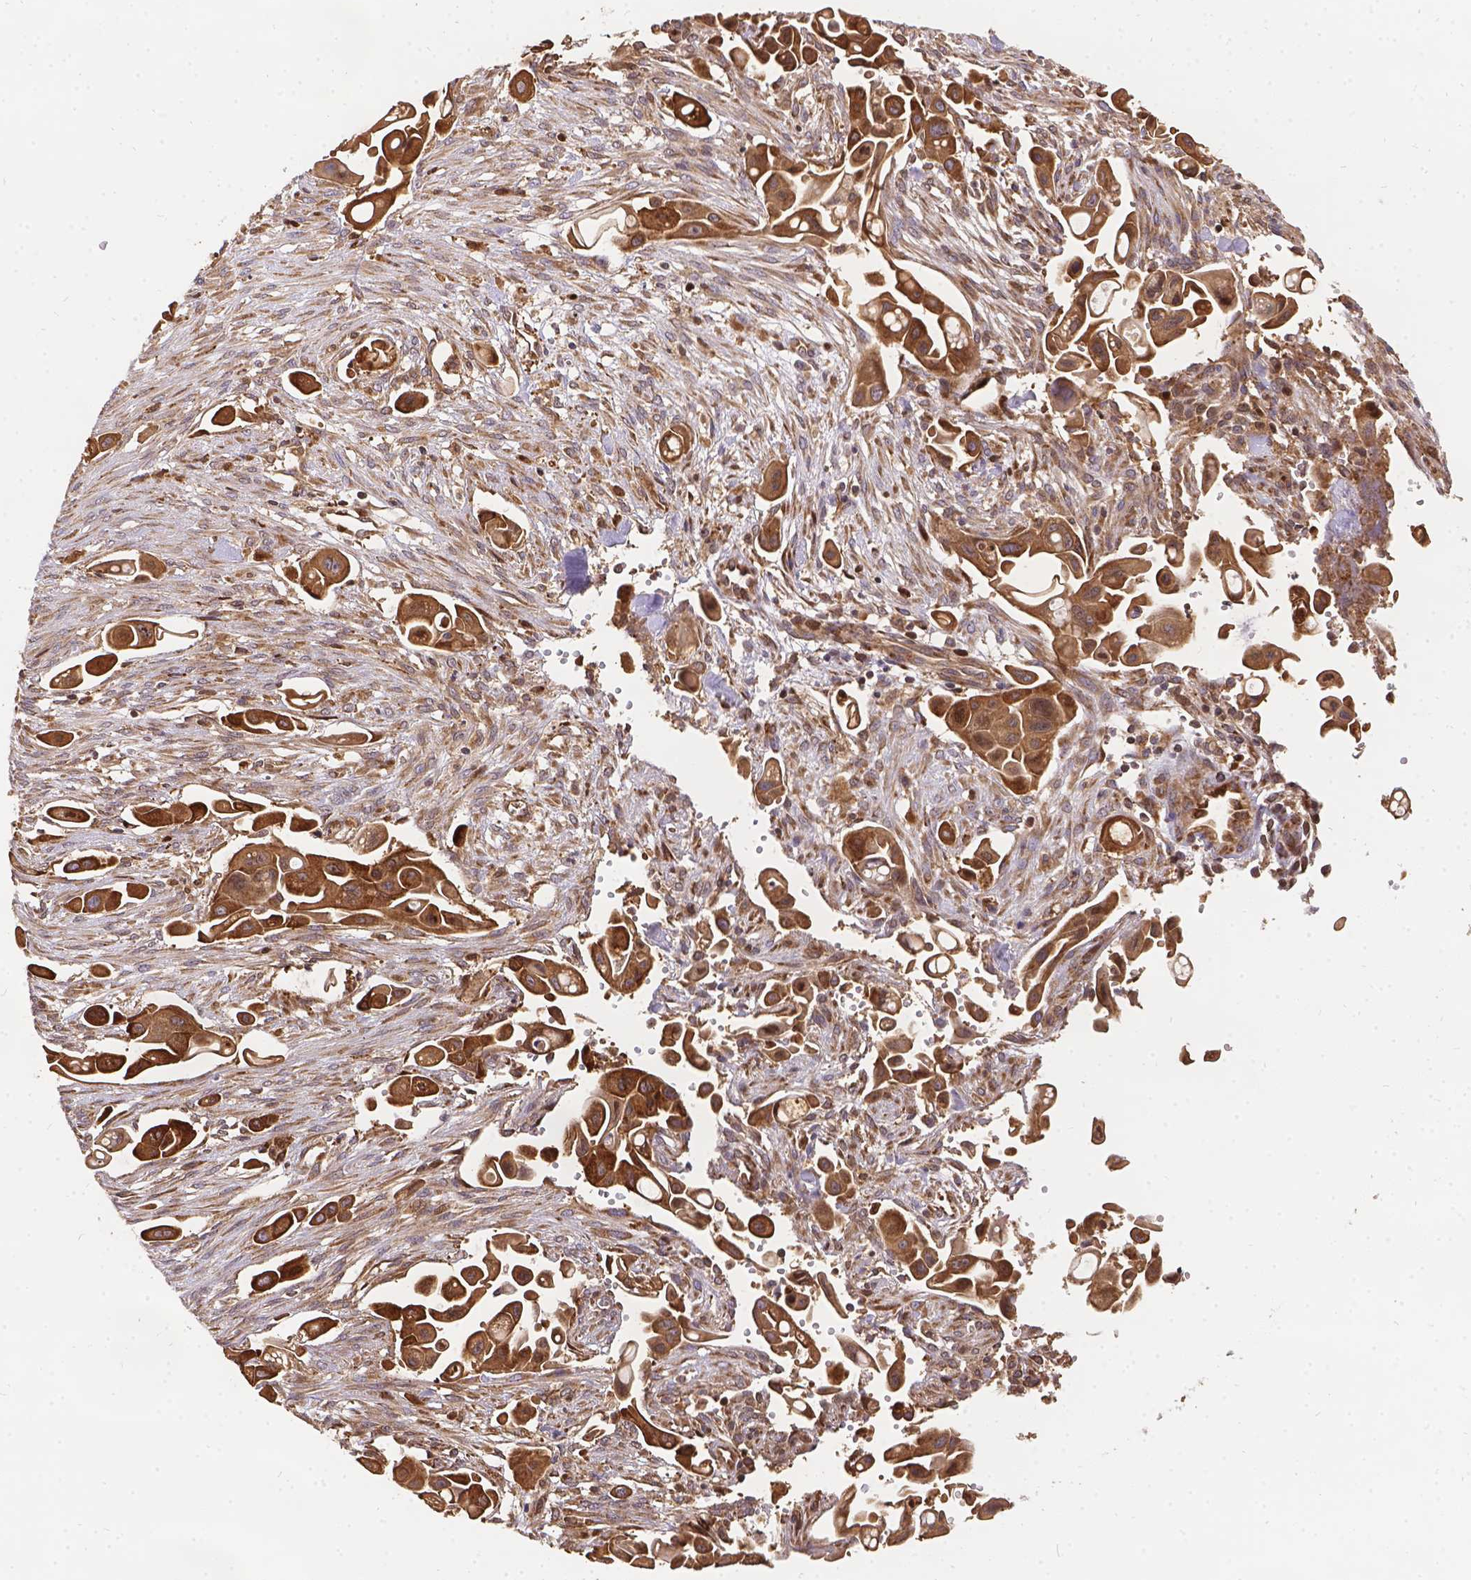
{"staining": {"intensity": "moderate", "quantity": ">75%", "location": "cytoplasmic/membranous"}, "tissue": "pancreatic cancer", "cell_type": "Tumor cells", "image_type": "cancer", "snomed": [{"axis": "morphology", "description": "Adenocarcinoma, NOS"}, {"axis": "topography", "description": "Pancreas"}], "caption": "This is a histology image of IHC staining of pancreatic cancer (adenocarcinoma), which shows moderate expression in the cytoplasmic/membranous of tumor cells.", "gene": "DENND6A", "patient": {"sex": "male", "age": 50}}